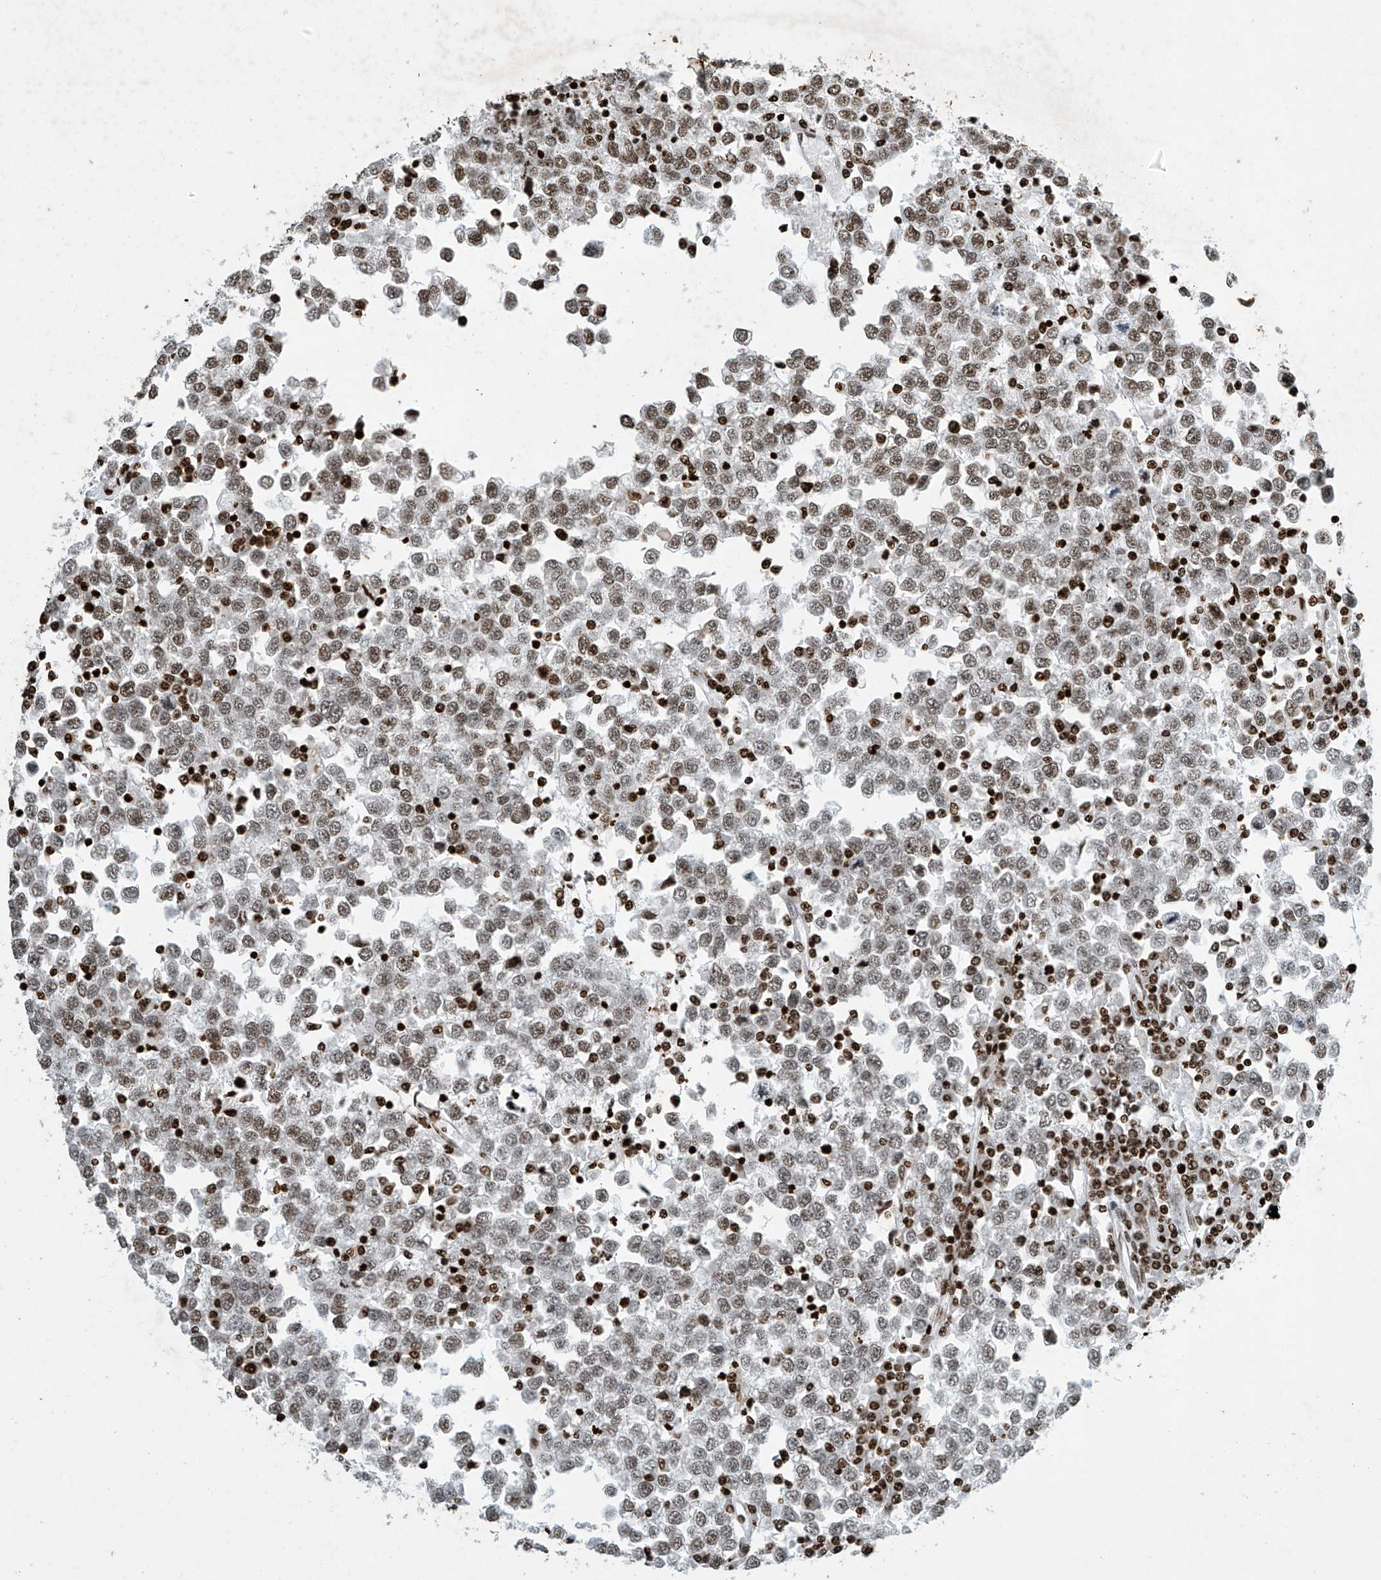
{"staining": {"intensity": "moderate", "quantity": ">75%", "location": "nuclear"}, "tissue": "testis cancer", "cell_type": "Tumor cells", "image_type": "cancer", "snomed": [{"axis": "morphology", "description": "Seminoma, NOS"}, {"axis": "topography", "description": "Testis"}], "caption": "The micrograph displays immunohistochemical staining of testis cancer (seminoma). There is moderate nuclear expression is seen in about >75% of tumor cells.", "gene": "H4C16", "patient": {"sex": "male", "age": 65}}